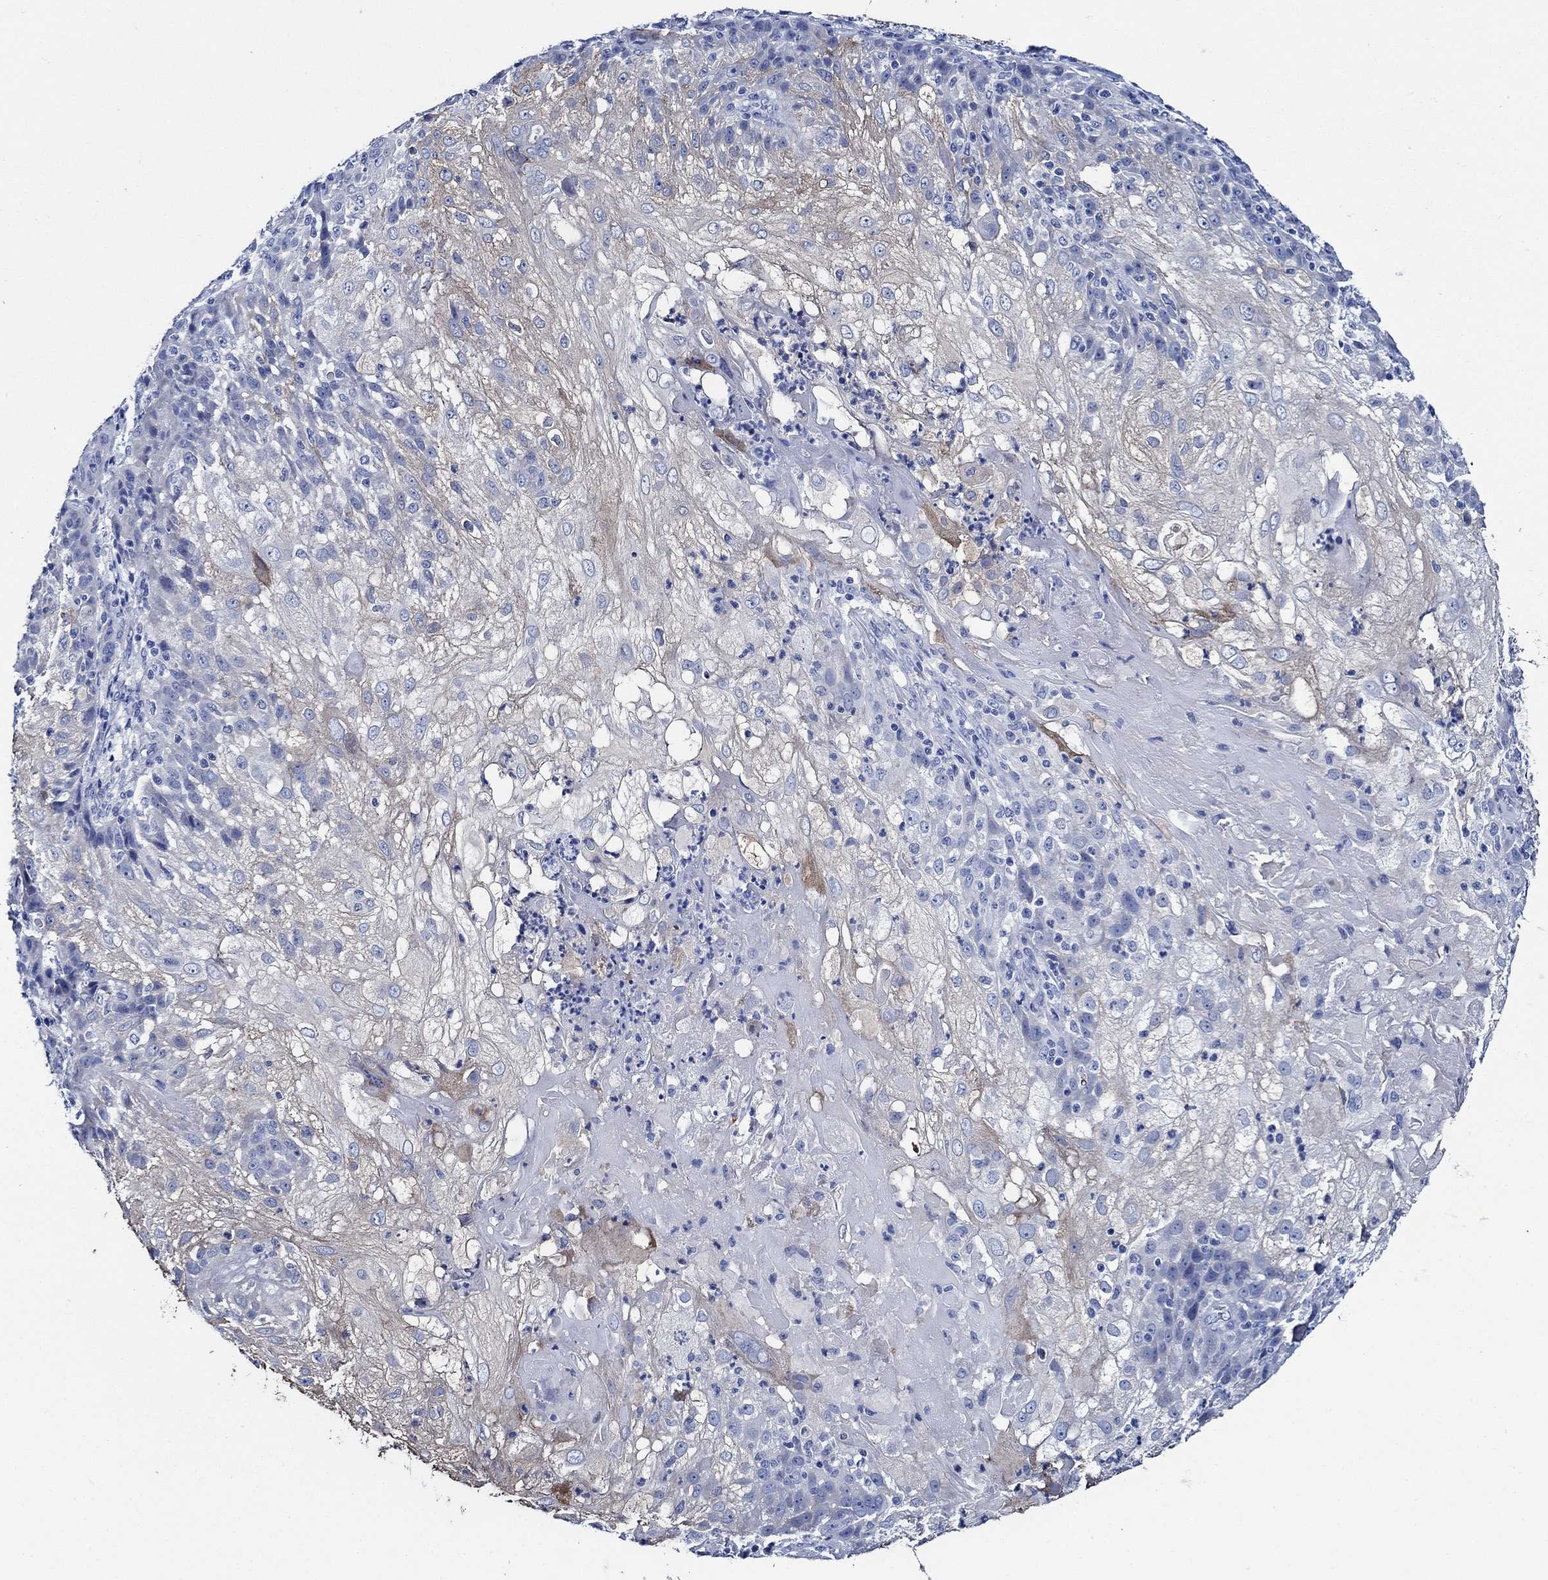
{"staining": {"intensity": "weak", "quantity": "25%-75%", "location": "cytoplasmic/membranous"}, "tissue": "skin cancer", "cell_type": "Tumor cells", "image_type": "cancer", "snomed": [{"axis": "morphology", "description": "Normal tissue, NOS"}, {"axis": "morphology", "description": "Squamous cell carcinoma, NOS"}, {"axis": "topography", "description": "Skin"}], "caption": "IHC image of neoplastic tissue: human squamous cell carcinoma (skin) stained using IHC shows low levels of weak protein expression localized specifically in the cytoplasmic/membranous of tumor cells, appearing as a cytoplasmic/membranous brown color.", "gene": "WDR62", "patient": {"sex": "female", "age": 83}}